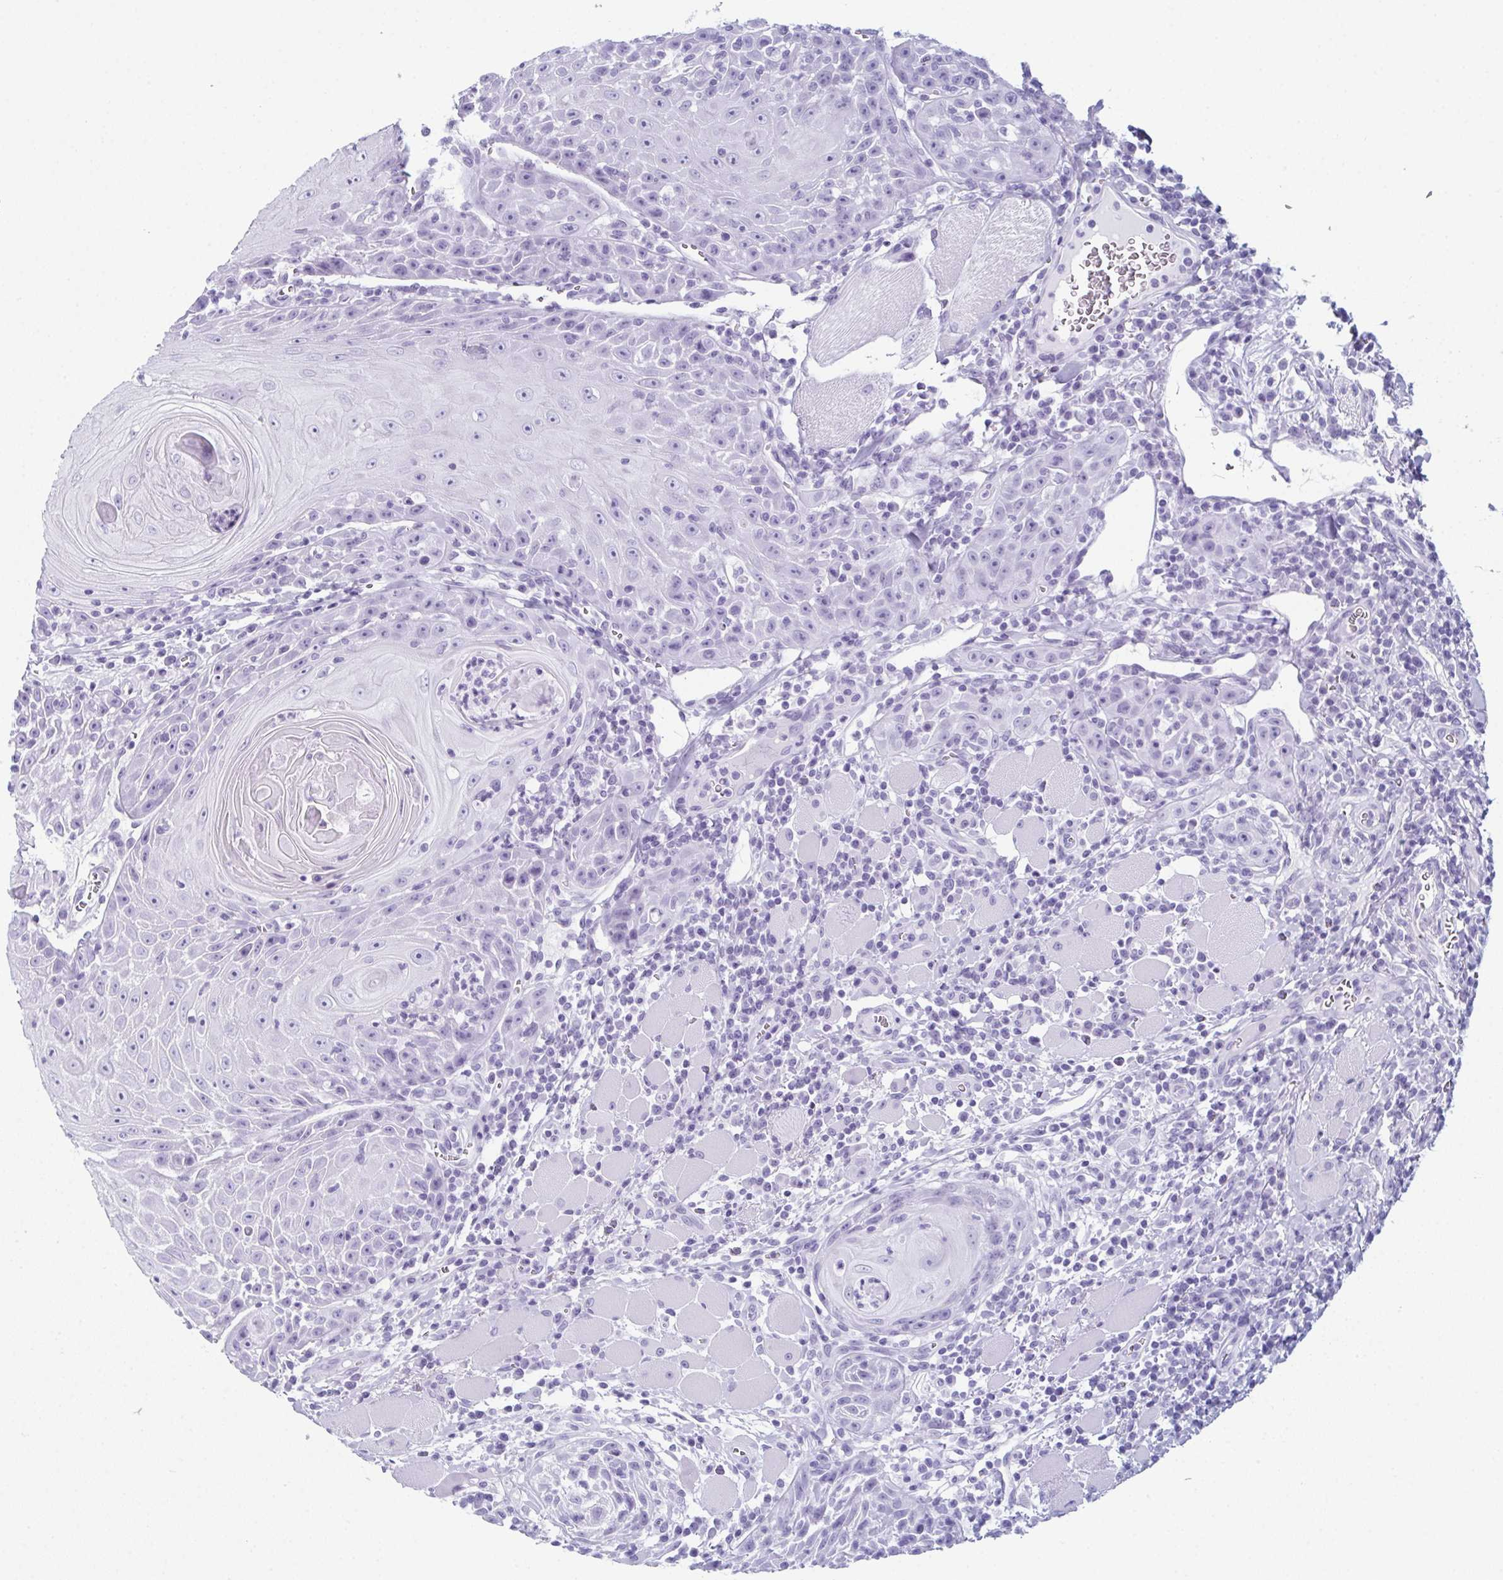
{"staining": {"intensity": "negative", "quantity": "none", "location": "none"}, "tissue": "head and neck cancer", "cell_type": "Tumor cells", "image_type": "cancer", "snomed": [{"axis": "morphology", "description": "Squamous cell carcinoma, NOS"}, {"axis": "topography", "description": "Head-Neck"}], "caption": "Protein analysis of squamous cell carcinoma (head and neck) displays no significant positivity in tumor cells.", "gene": "ENKUR", "patient": {"sex": "male", "age": 52}}